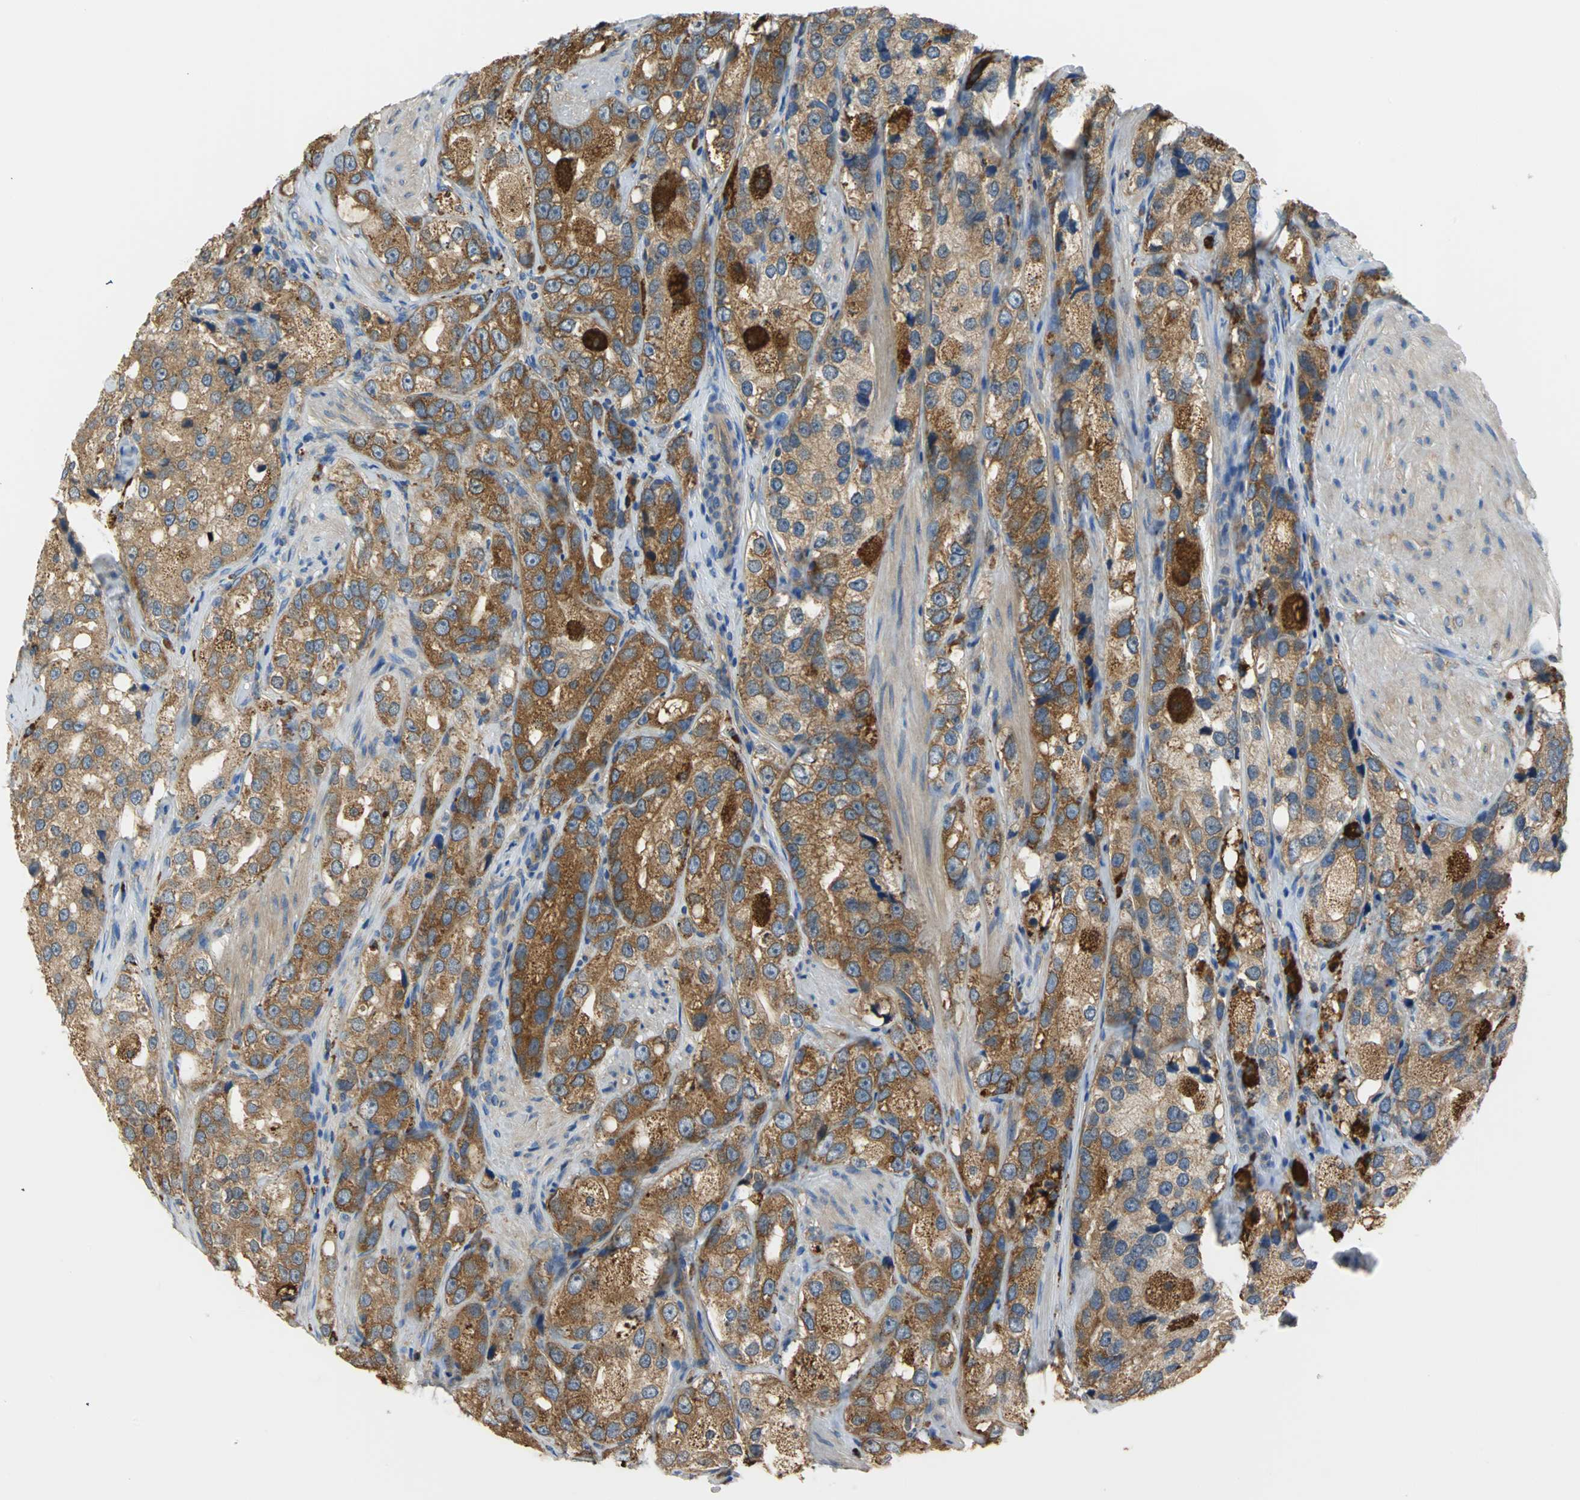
{"staining": {"intensity": "strong", "quantity": ">75%", "location": "cytoplasmic/membranous"}, "tissue": "prostate cancer", "cell_type": "Tumor cells", "image_type": "cancer", "snomed": [{"axis": "morphology", "description": "Adenocarcinoma, High grade"}, {"axis": "topography", "description": "Prostate"}], "caption": "An immunohistochemistry photomicrograph of tumor tissue is shown. Protein staining in brown shows strong cytoplasmic/membranous positivity in prostate cancer within tumor cells. (Brightfield microscopy of DAB IHC at high magnification).", "gene": "DIAPH2", "patient": {"sex": "male", "age": 63}}